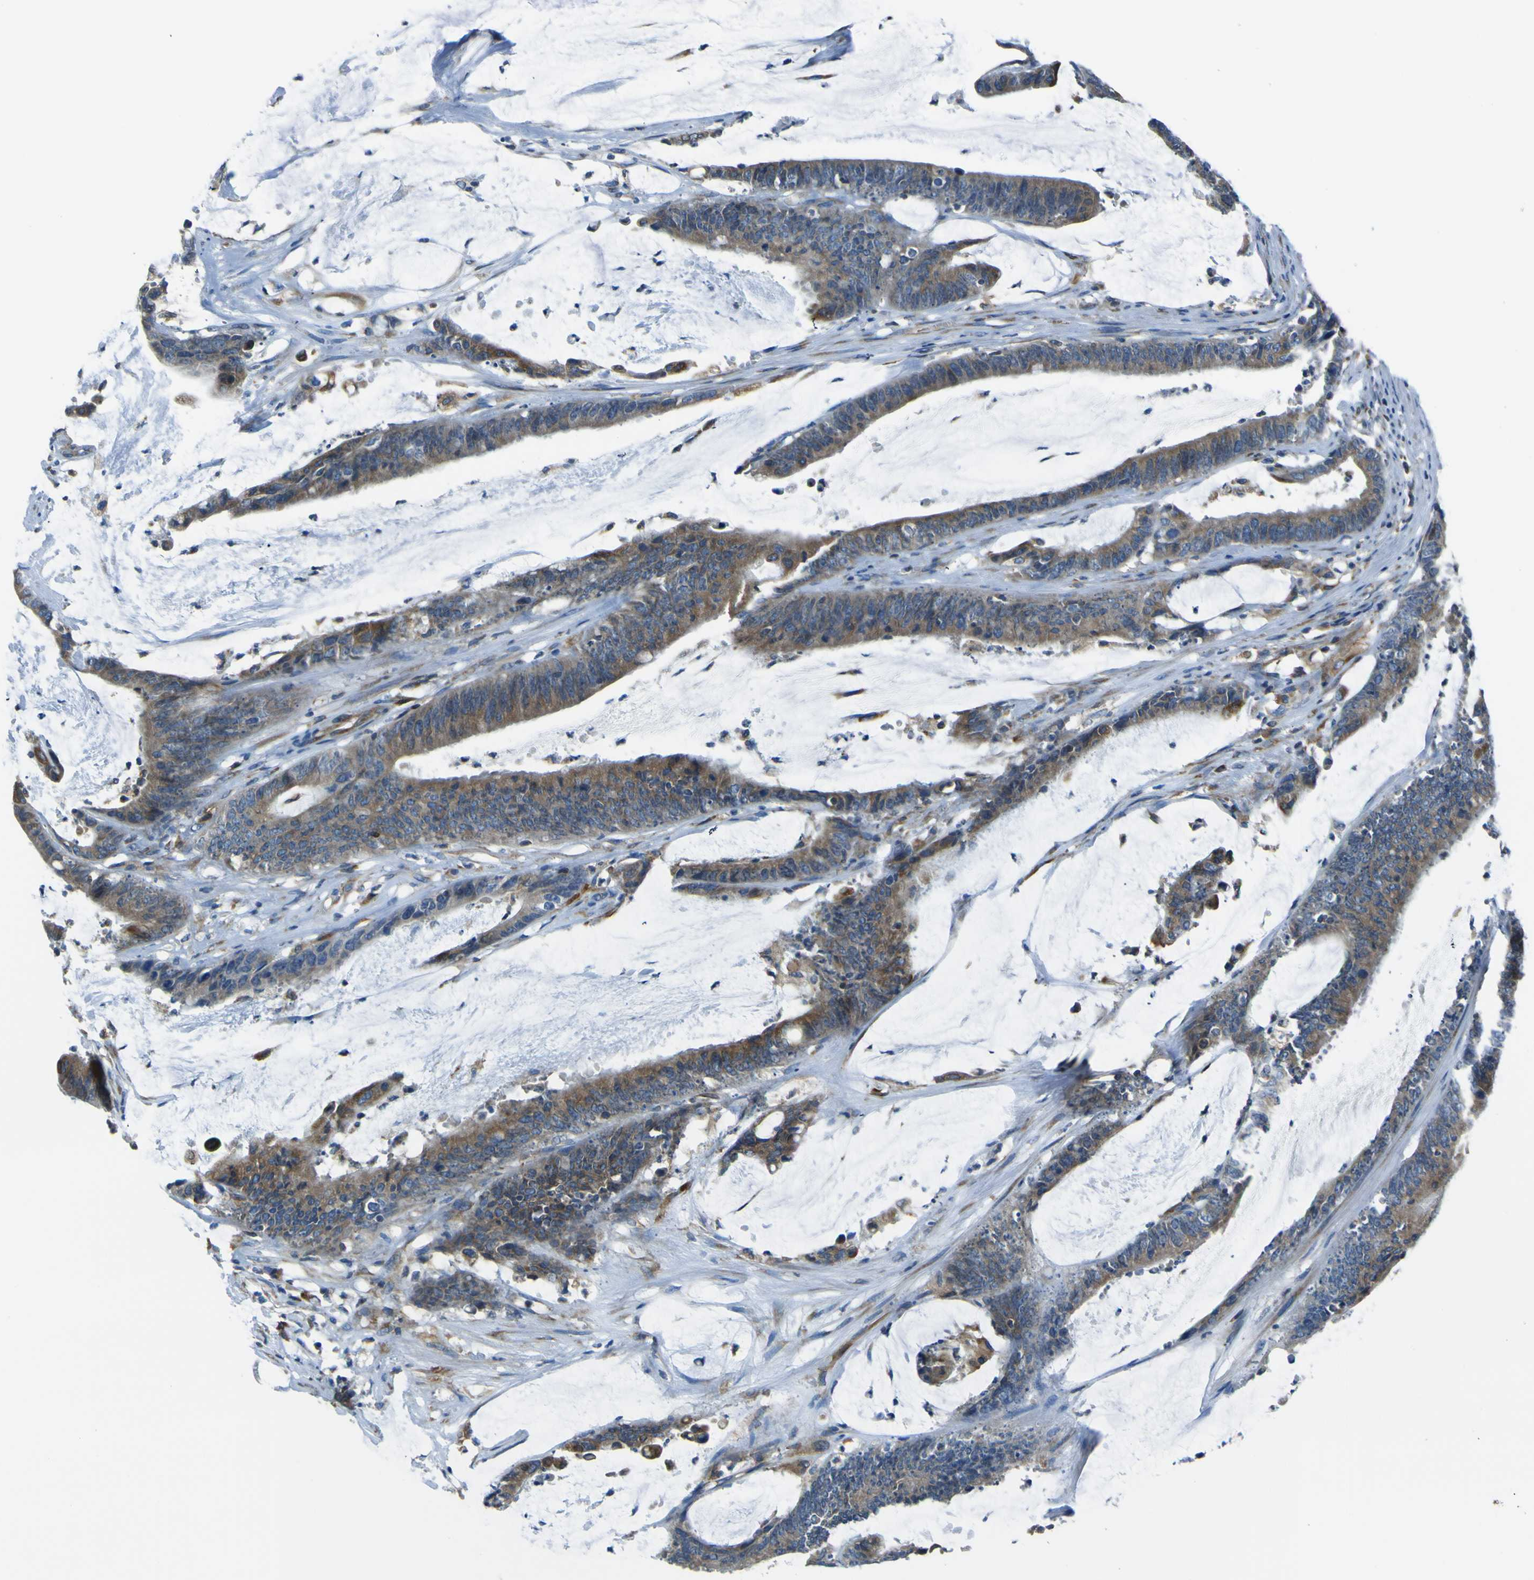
{"staining": {"intensity": "moderate", "quantity": ">75%", "location": "cytoplasmic/membranous"}, "tissue": "colorectal cancer", "cell_type": "Tumor cells", "image_type": "cancer", "snomed": [{"axis": "morphology", "description": "Adenocarcinoma, NOS"}, {"axis": "topography", "description": "Rectum"}], "caption": "Immunohistochemical staining of human colorectal cancer shows medium levels of moderate cytoplasmic/membranous protein expression in approximately >75% of tumor cells.", "gene": "STIM1", "patient": {"sex": "female", "age": 66}}